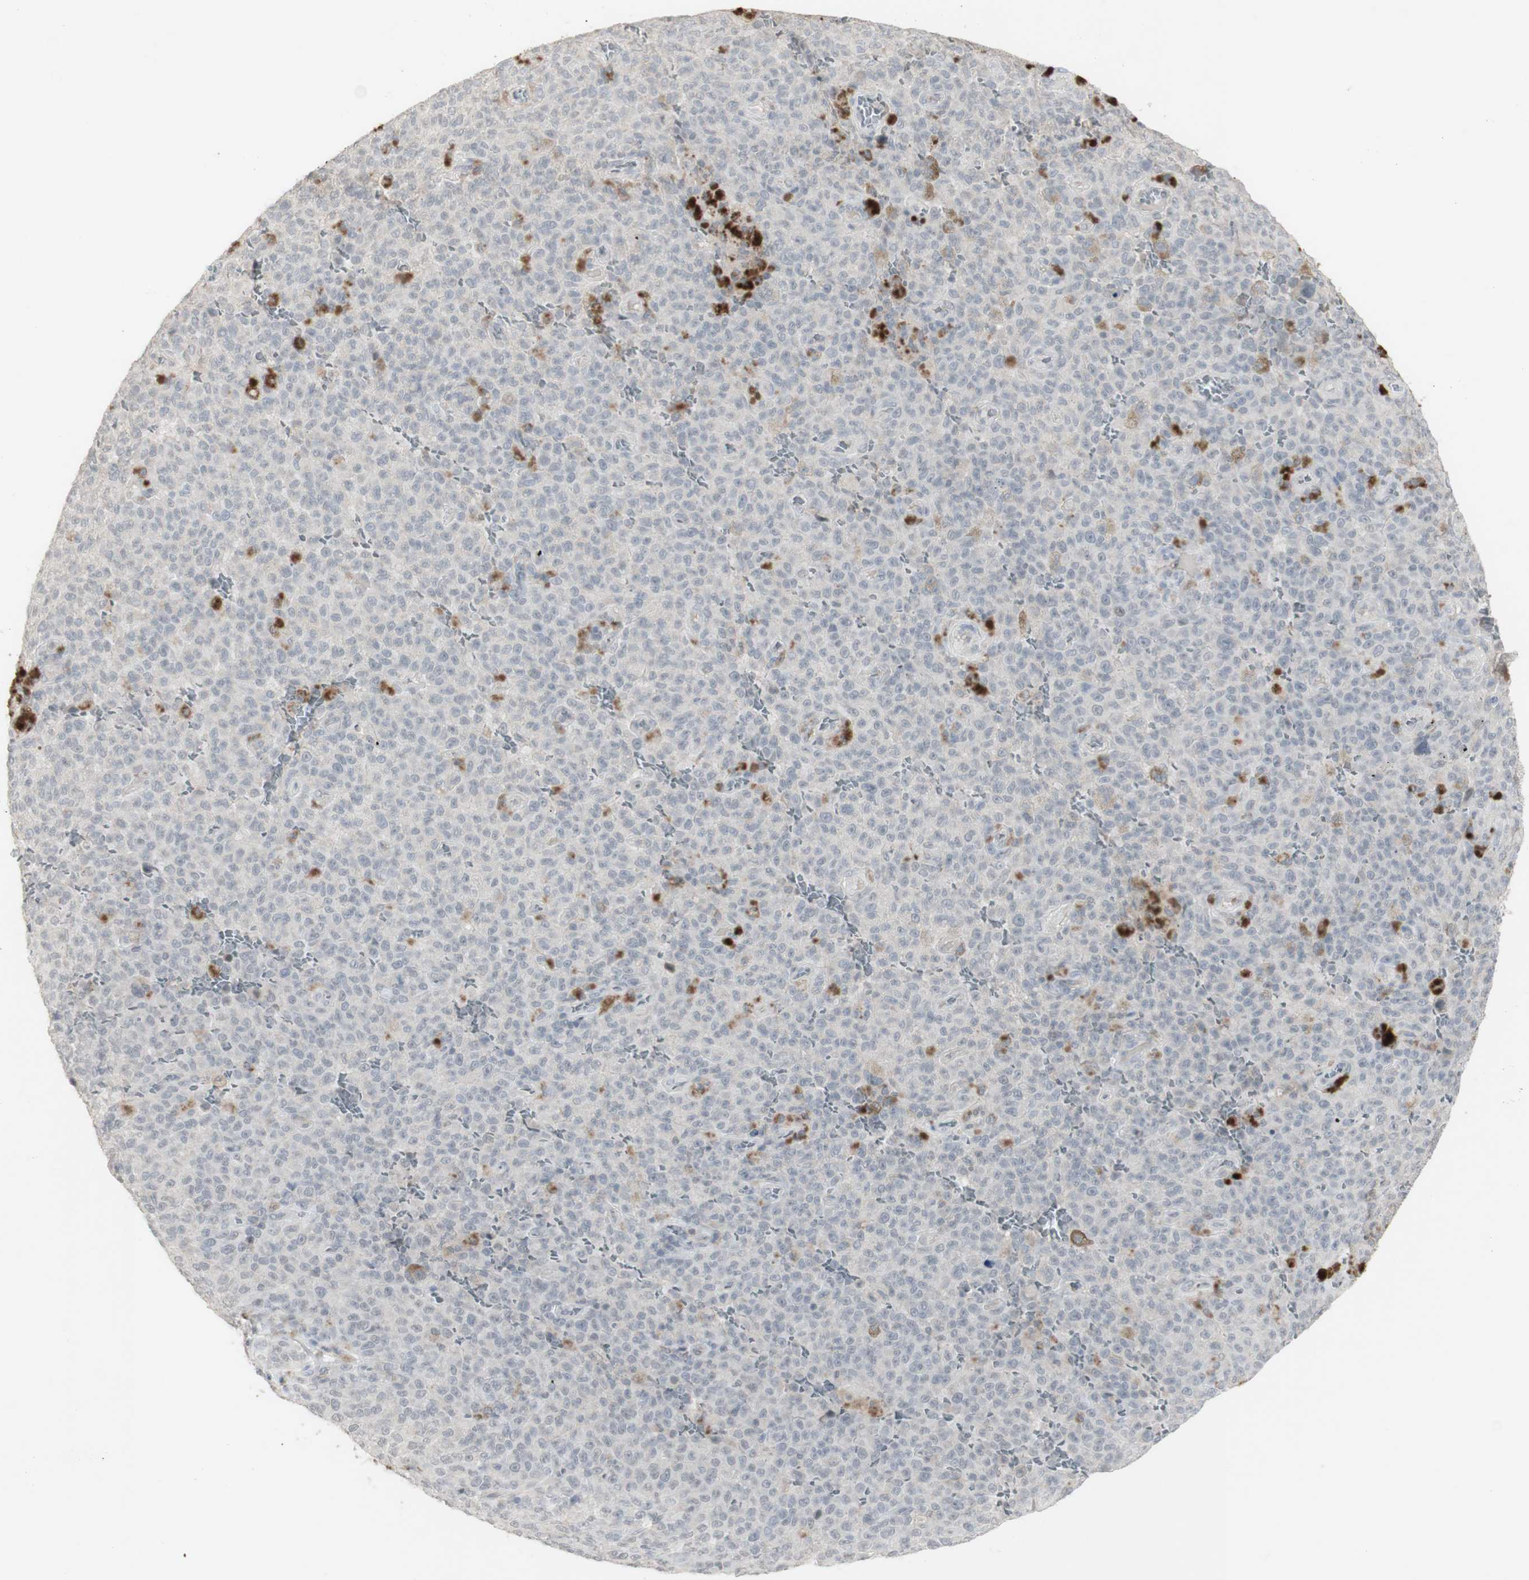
{"staining": {"intensity": "weak", "quantity": "<25%", "location": "cytoplasmic/membranous"}, "tissue": "melanoma", "cell_type": "Tumor cells", "image_type": "cancer", "snomed": [{"axis": "morphology", "description": "Malignant melanoma, NOS"}, {"axis": "topography", "description": "Skin"}], "caption": "DAB (3,3'-diaminobenzidine) immunohistochemical staining of malignant melanoma shows no significant expression in tumor cells. Nuclei are stained in blue.", "gene": "C1orf116", "patient": {"sex": "female", "age": 82}}